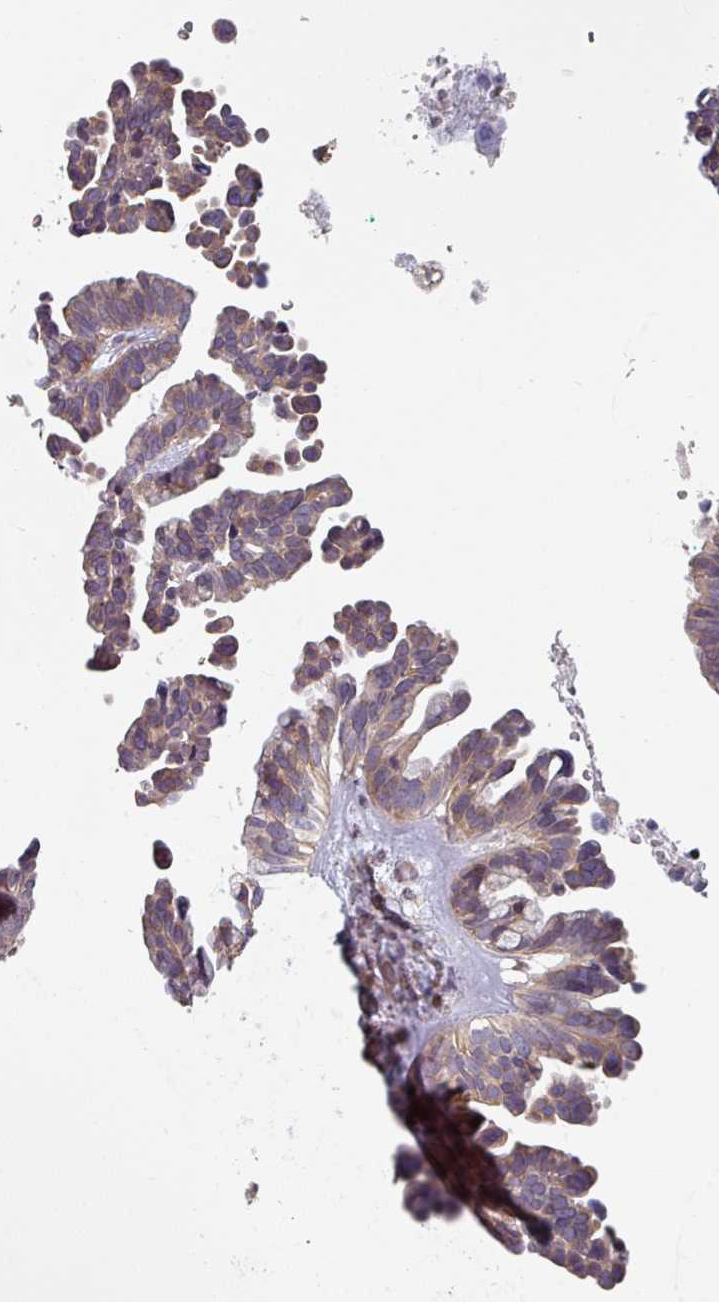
{"staining": {"intensity": "weak", "quantity": ">75%", "location": "cytoplasmic/membranous"}, "tissue": "ovarian cancer", "cell_type": "Tumor cells", "image_type": "cancer", "snomed": [{"axis": "morphology", "description": "Cystadenocarcinoma, serous, NOS"}, {"axis": "topography", "description": "Ovary"}], "caption": "Approximately >75% of tumor cells in human ovarian cancer exhibit weak cytoplasmic/membranous protein positivity as visualized by brown immunohistochemical staining.", "gene": "TAPT1", "patient": {"sex": "female", "age": 56}}